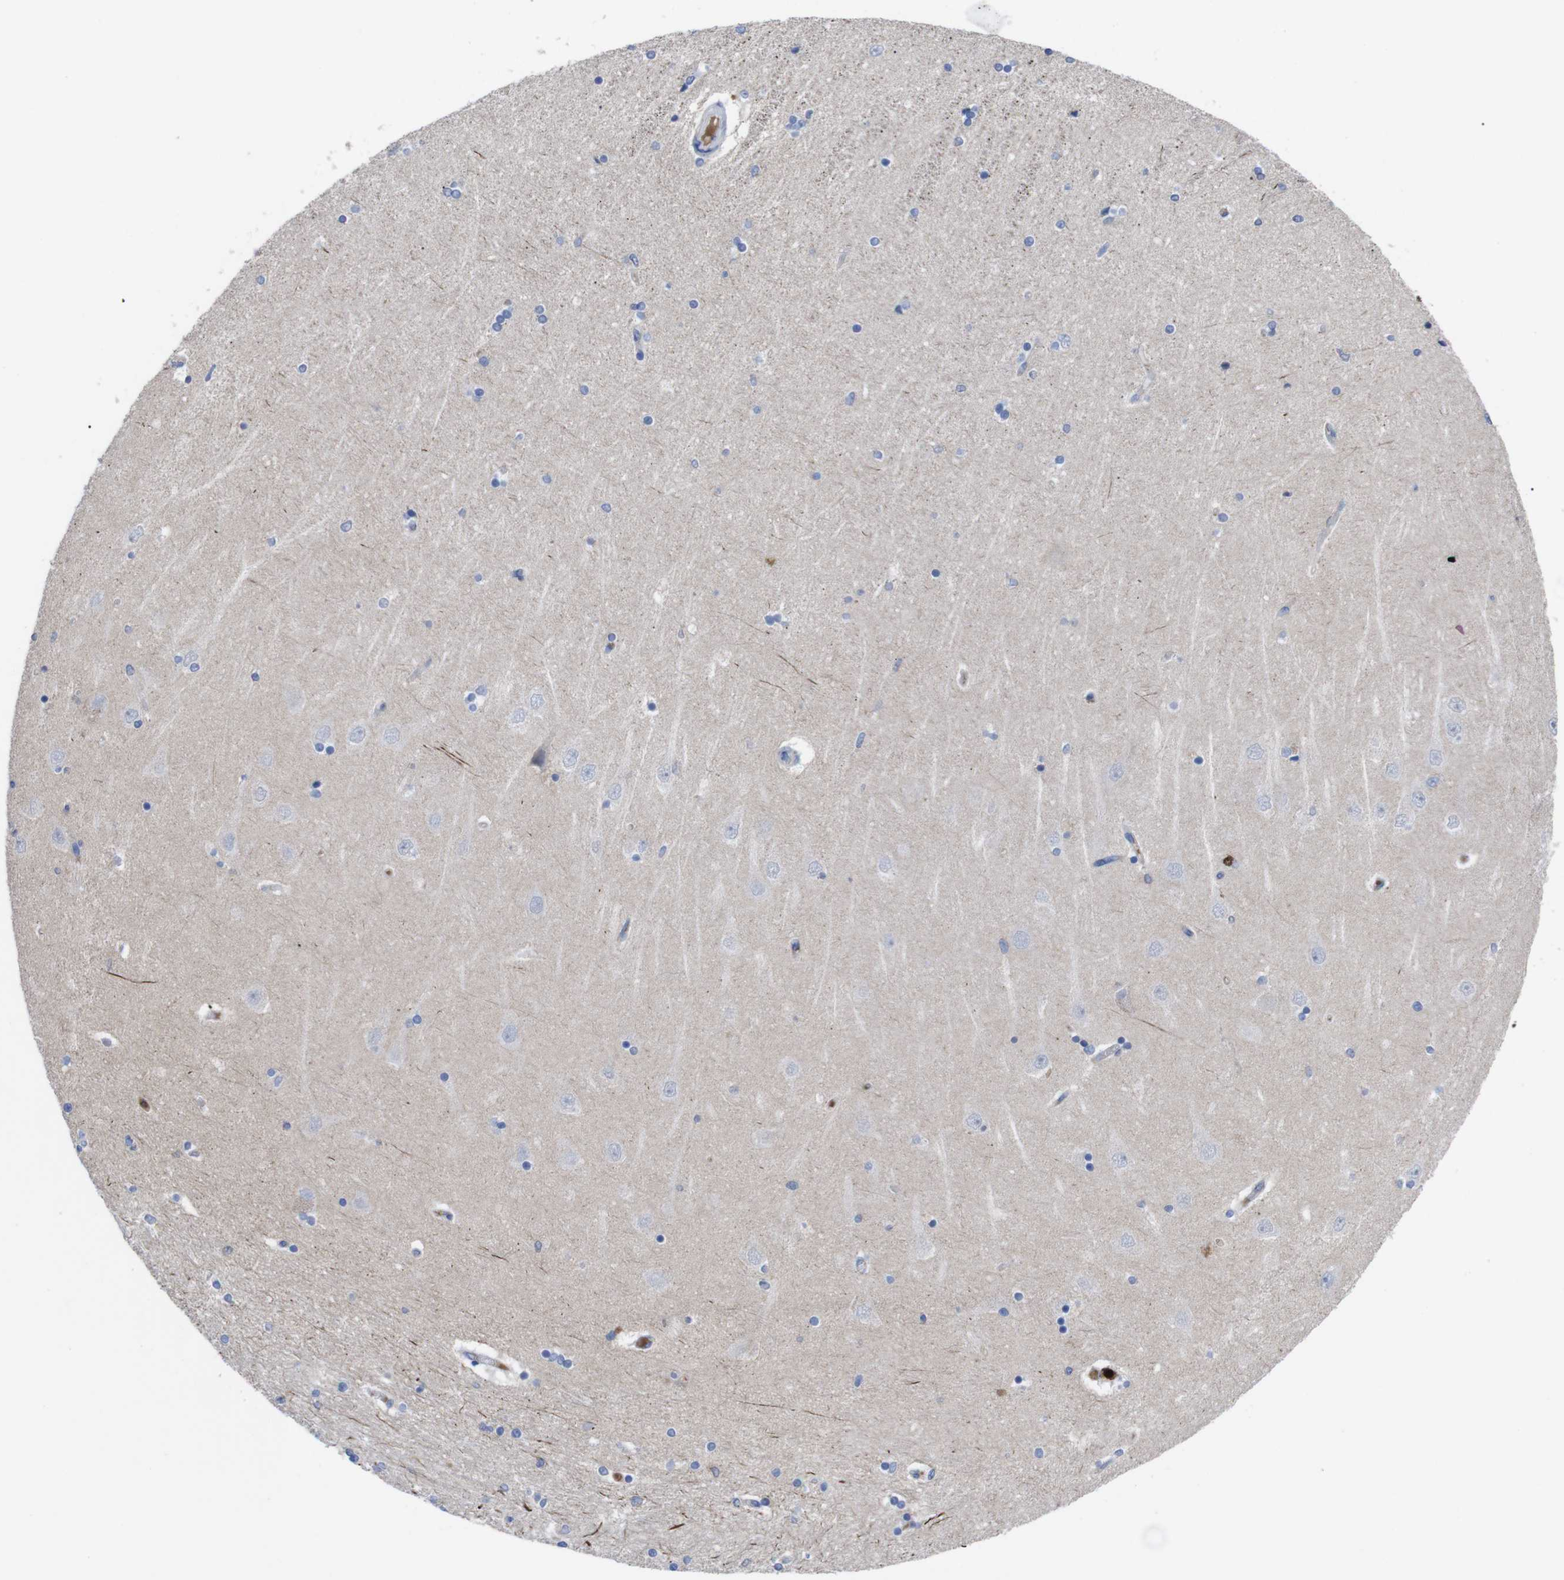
{"staining": {"intensity": "weak", "quantity": "<25%", "location": "cytoplasmic/membranous"}, "tissue": "hippocampus", "cell_type": "Glial cells", "image_type": "normal", "snomed": [{"axis": "morphology", "description": "Normal tissue, NOS"}, {"axis": "topography", "description": "Hippocampus"}], "caption": "DAB immunohistochemical staining of normal hippocampus reveals no significant expression in glial cells.", "gene": "C5AR1", "patient": {"sex": "female", "age": 54}}